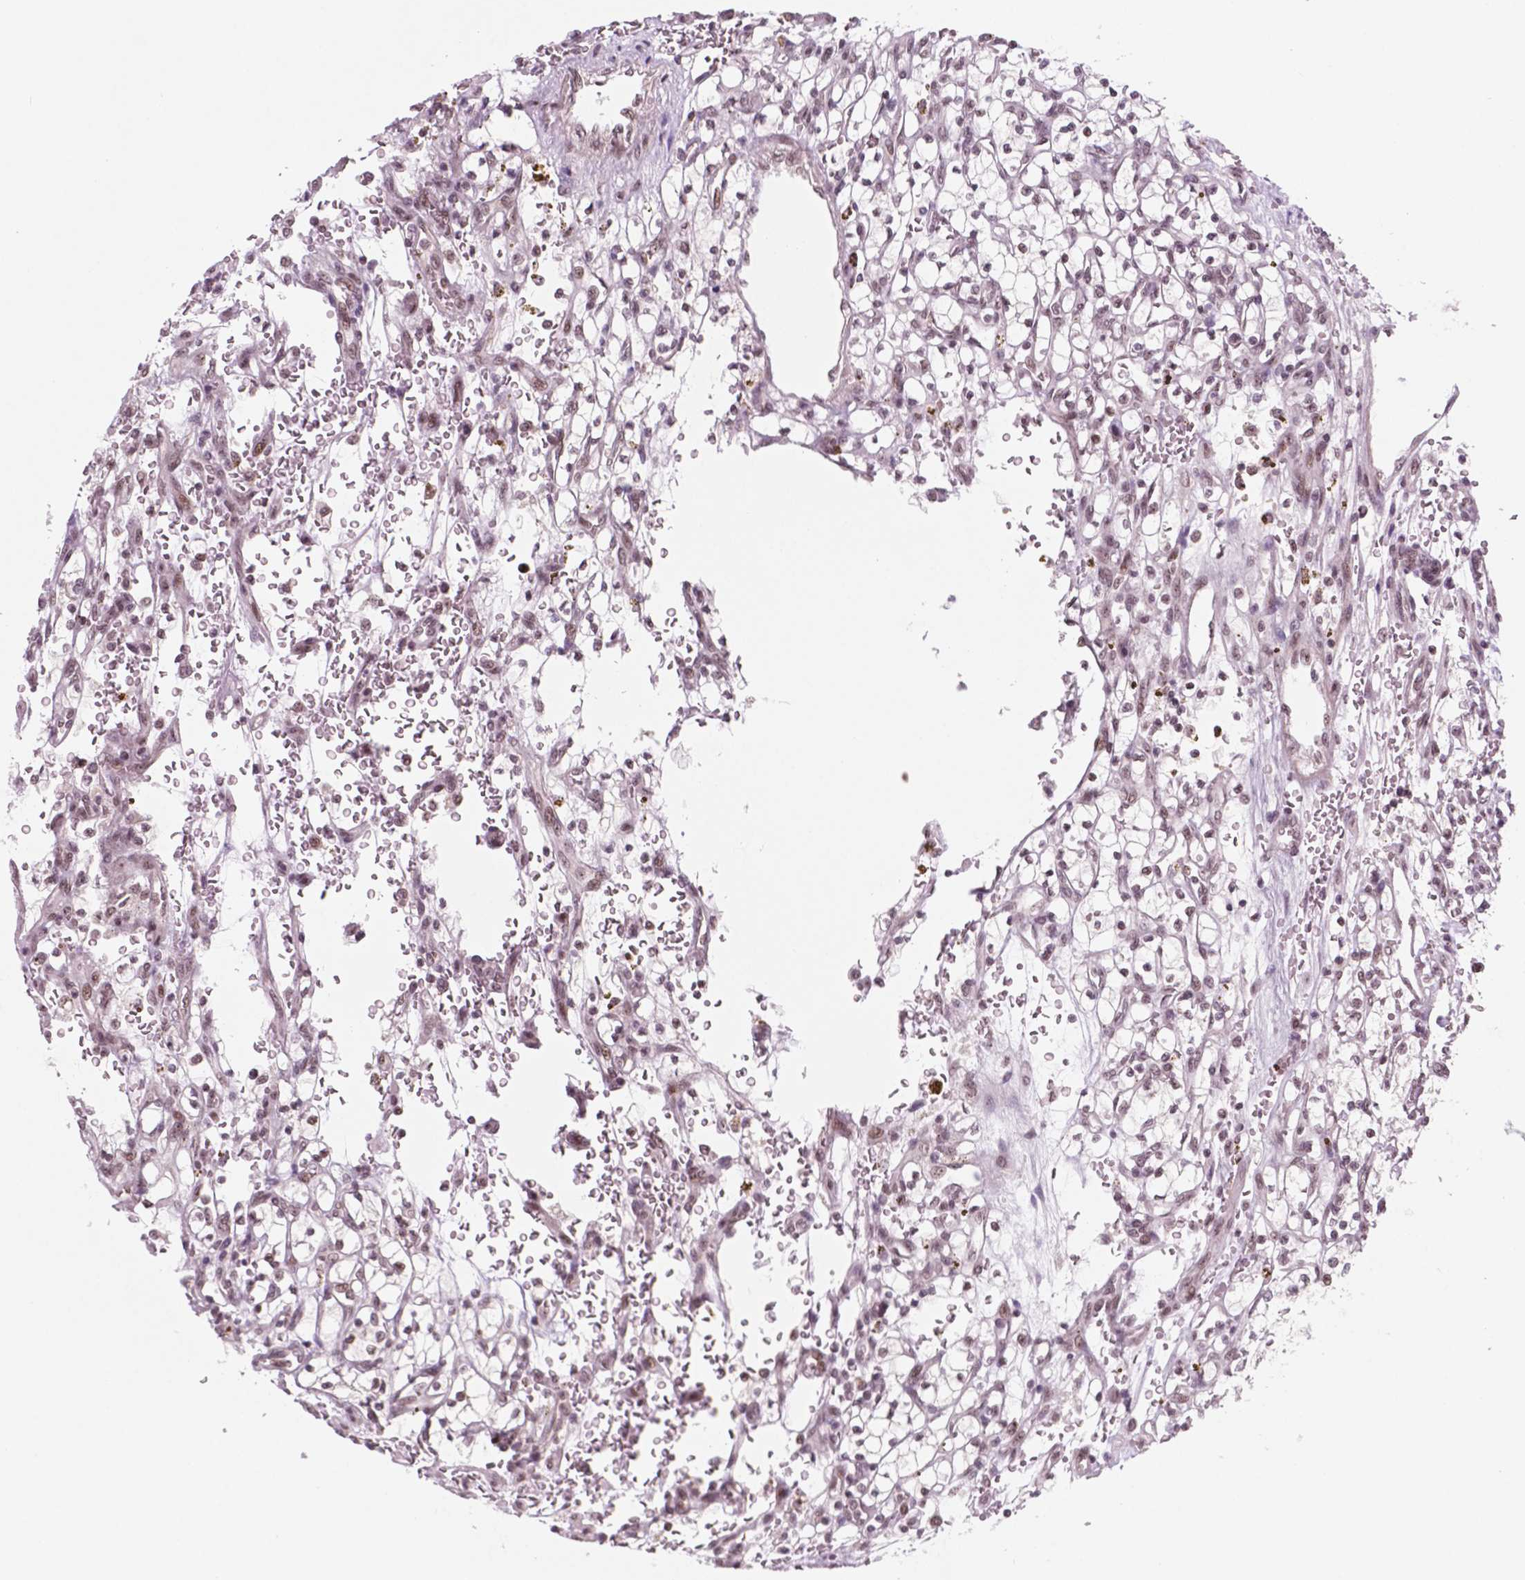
{"staining": {"intensity": "moderate", "quantity": ">75%", "location": "nuclear"}, "tissue": "renal cancer", "cell_type": "Tumor cells", "image_type": "cancer", "snomed": [{"axis": "morphology", "description": "Adenocarcinoma, NOS"}, {"axis": "topography", "description": "Kidney"}], "caption": "Adenocarcinoma (renal) was stained to show a protein in brown. There is medium levels of moderate nuclear staining in approximately >75% of tumor cells.", "gene": "POLR2E", "patient": {"sex": "female", "age": 64}}